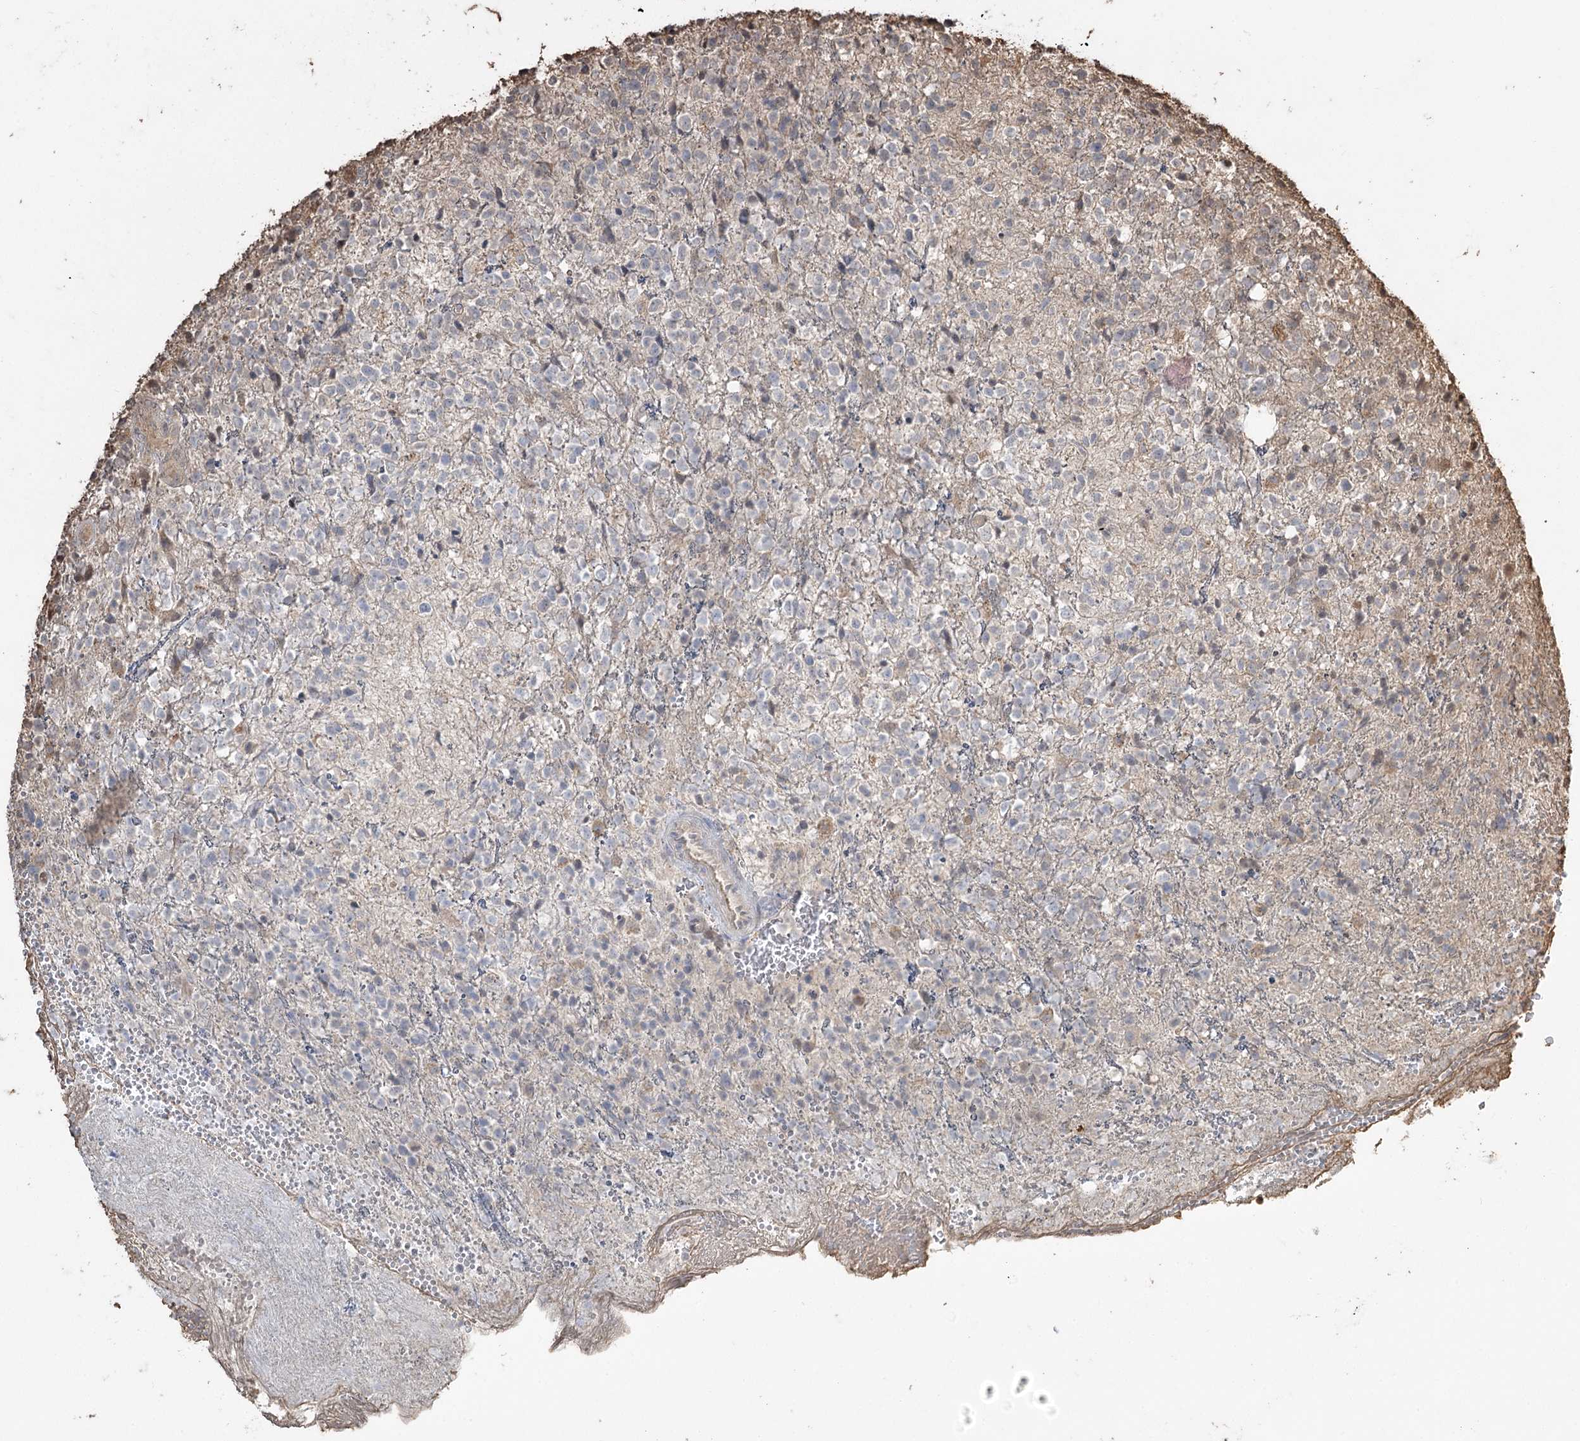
{"staining": {"intensity": "negative", "quantity": "none", "location": "none"}, "tissue": "glioma", "cell_type": "Tumor cells", "image_type": "cancer", "snomed": [{"axis": "morphology", "description": "Glioma, malignant, High grade"}, {"axis": "topography", "description": "Brain"}], "caption": "Tumor cells are negative for protein expression in human malignant high-grade glioma.", "gene": "PLCH1", "patient": {"sex": "male", "age": 56}}